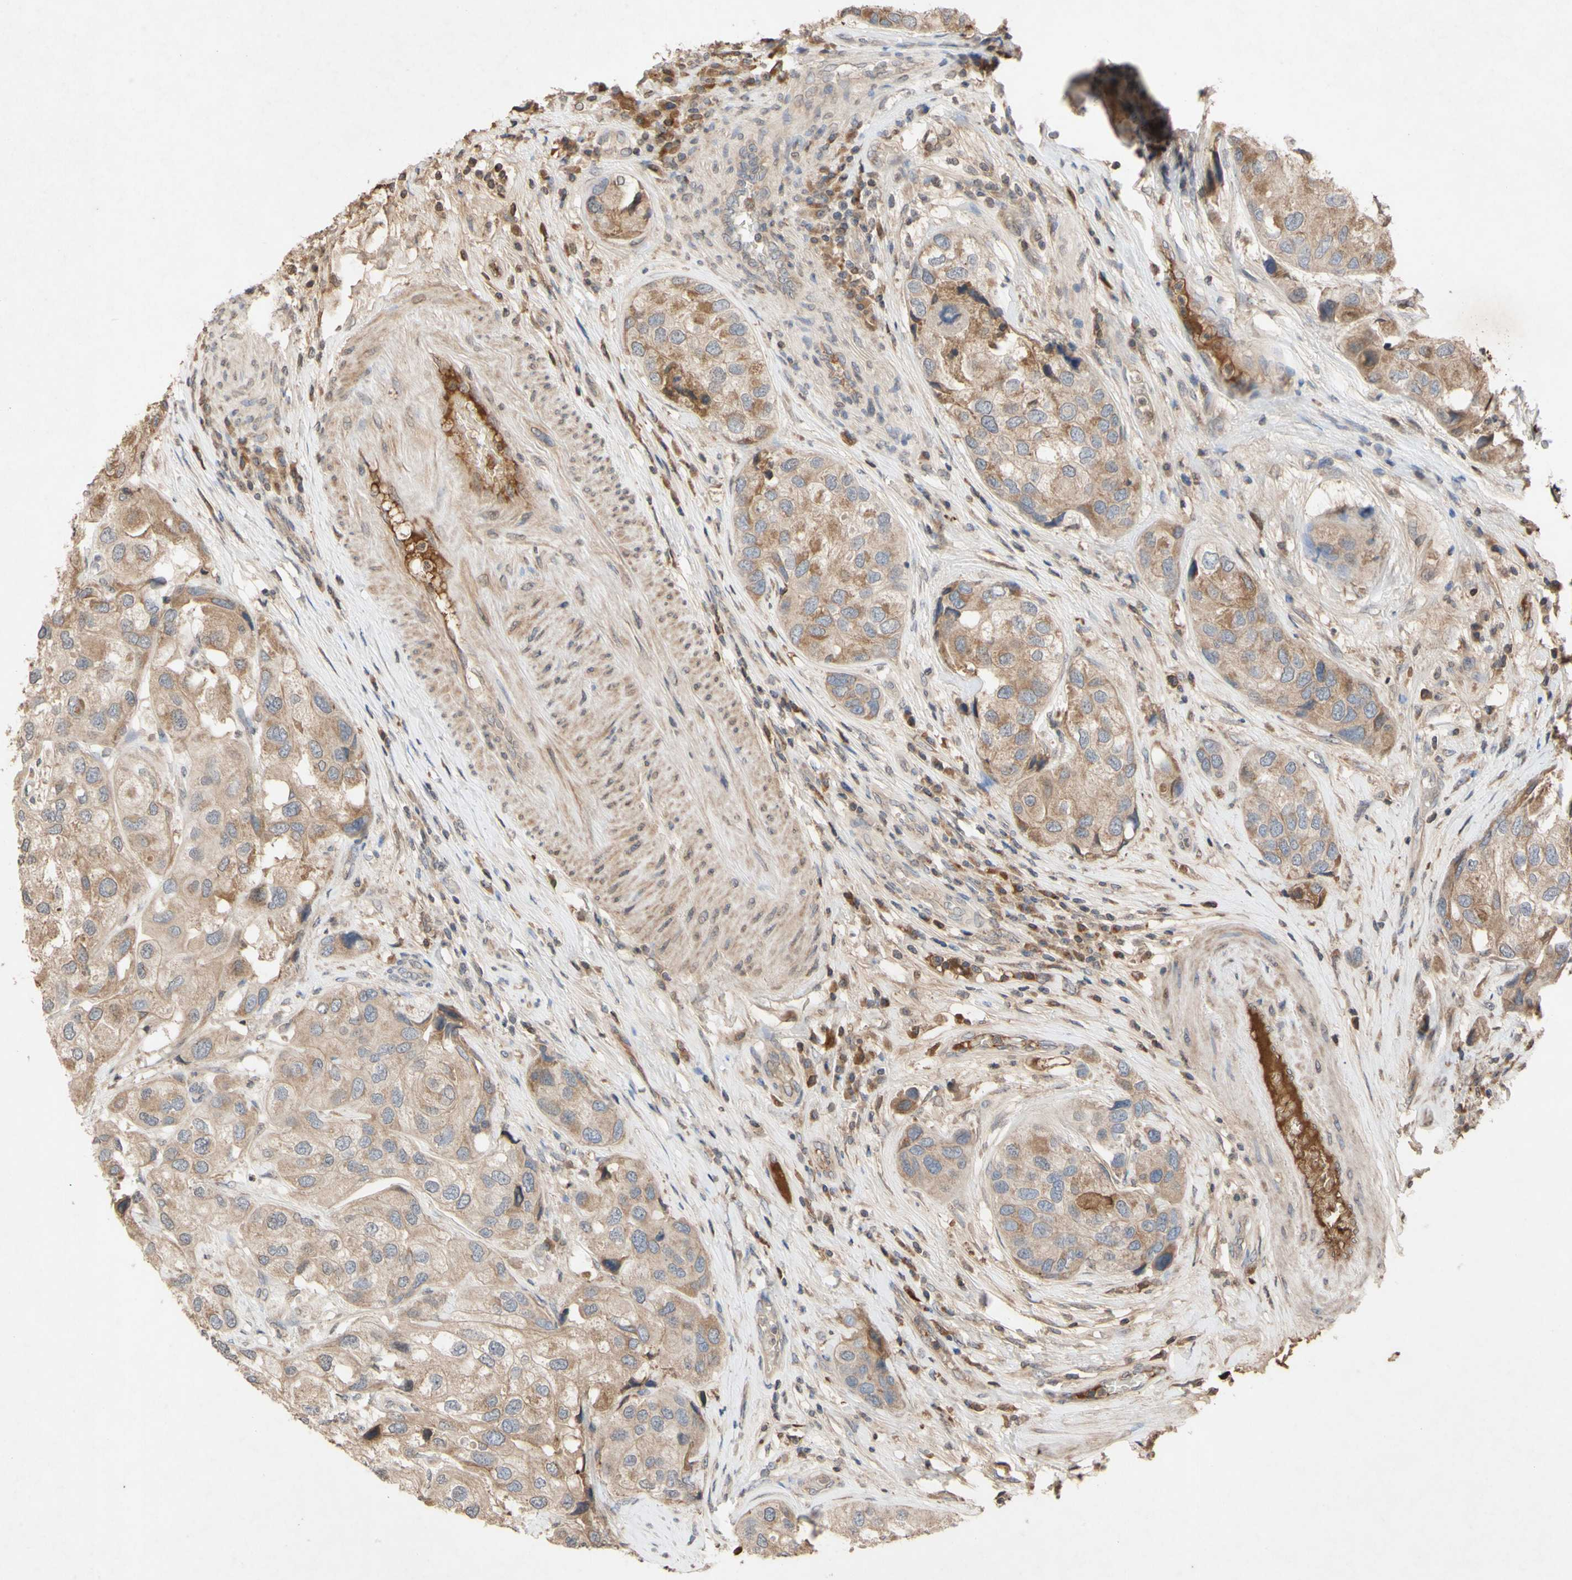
{"staining": {"intensity": "moderate", "quantity": ">75%", "location": "cytoplasmic/membranous"}, "tissue": "urothelial cancer", "cell_type": "Tumor cells", "image_type": "cancer", "snomed": [{"axis": "morphology", "description": "Urothelial carcinoma, High grade"}, {"axis": "topography", "description": "Urinary bladder"}], "caption": "Protein analysis of high-grade urothelial carcinoma tissue displays moderate cytoplasmic/membranous expression in about >75% of tumor cells.", "gene": "NECTIN3", "patient": {"sex": "female", "age": 64}}